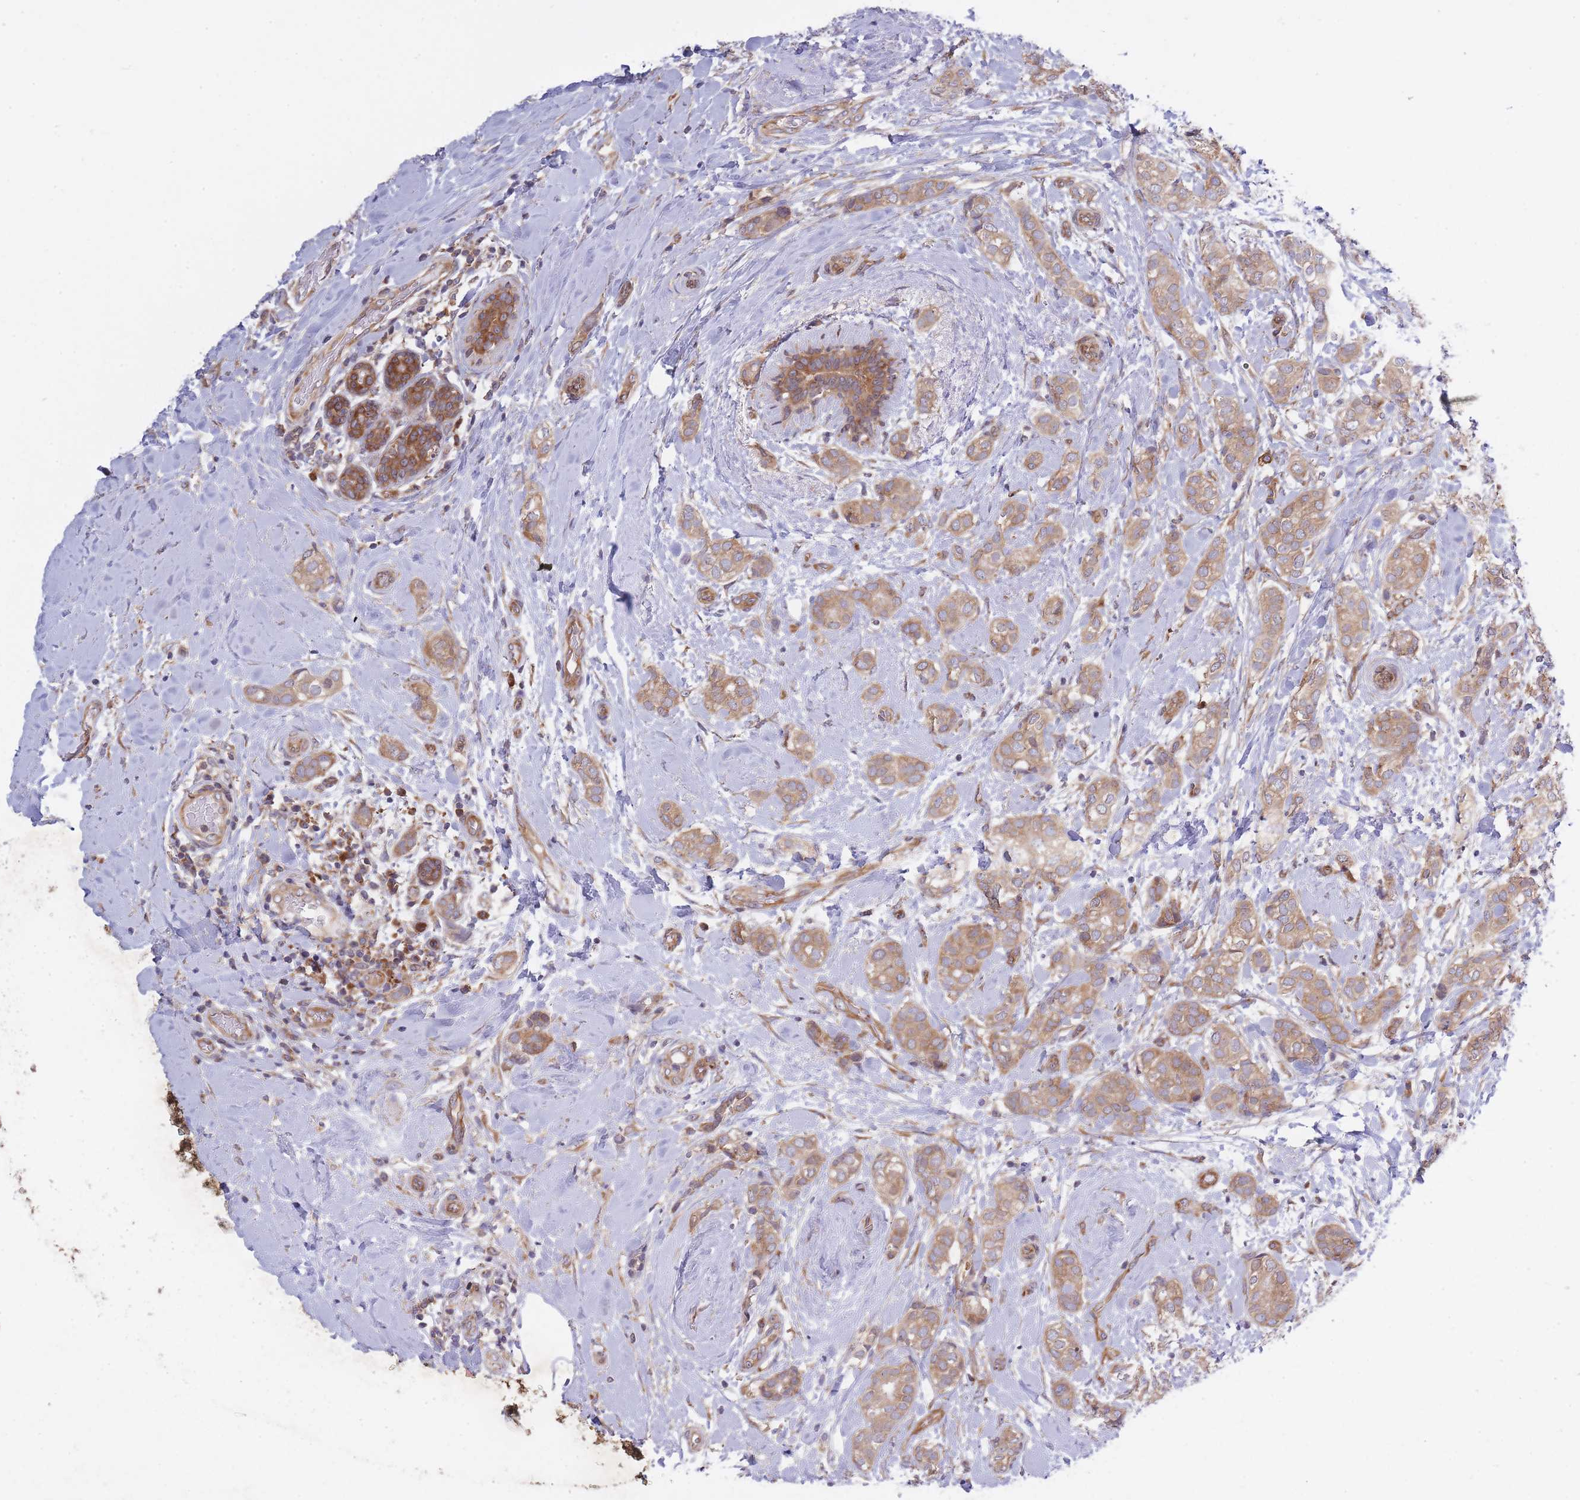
{"staining": {"intensity": "moderate", "quantity": ">75%", "location": "cytoplasmic/membranous"}, "tissue": "breast cancer", "cell_type": "Tumor cells", "image_type": "cancer", "snomed": [{"axis": "morphology", "description": "Duct carcinoma"}, {"axis": "topography", "description": "Breast"}], "caption": "The histopathology image reveals a brown stain indicating the presence of a protein in the cytoplasmic/membranous of tumor cells in breast cancer (intraductal carcinoma).", "gene": "CCDC124", "patient": {"sex": "female", "age": 73}}